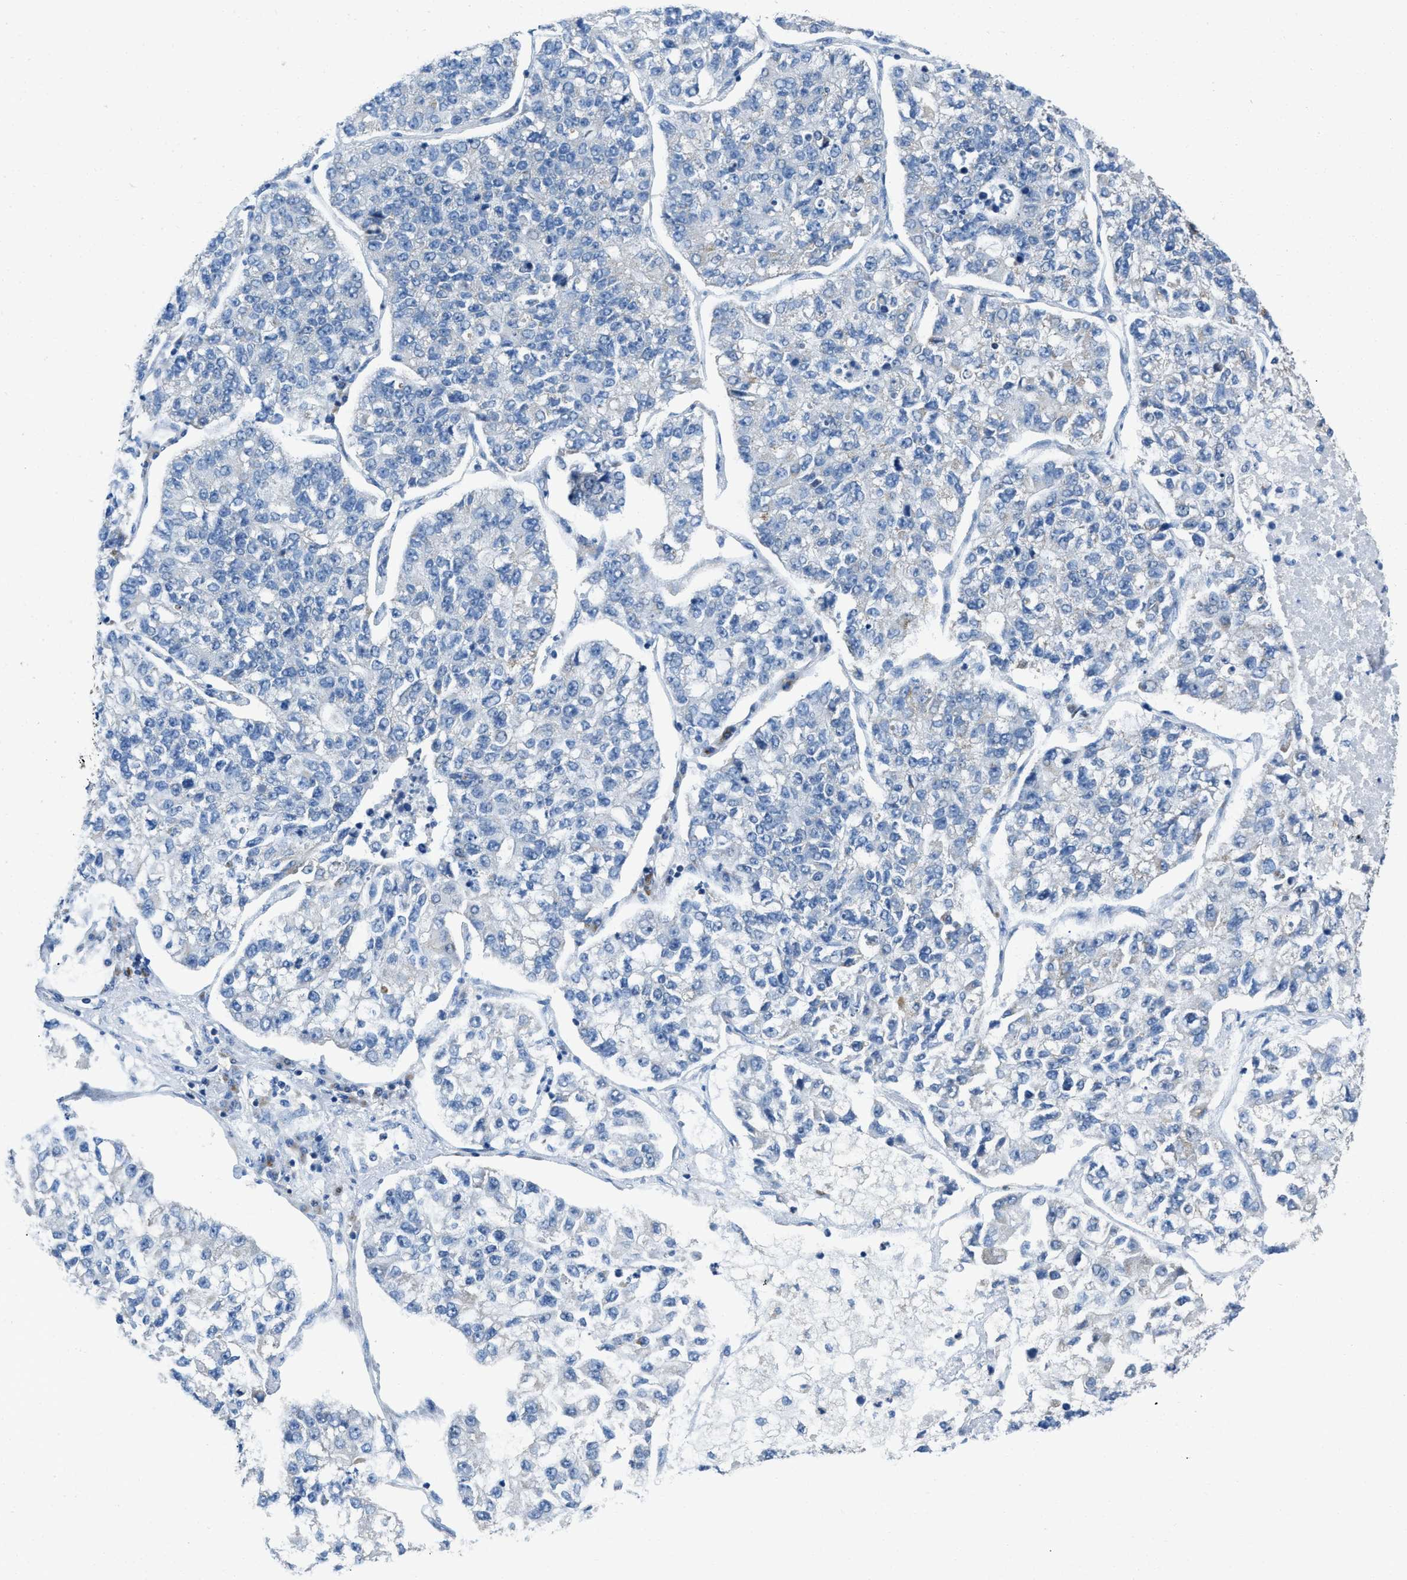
{"staining": {"intensity": "negative", "quantity": "none", "location": "none"}, "tissue": "lung cancer", "cell_type": "Tumor cells", "image_type": "cancer", "snomed": [{"axis": "morphology", "description": "Adenocarcinoma, NOS"}, {"axis": "topography", "description": "Lung"}], "caption": "This is a micrograph of immunohistochemistry staining of lung cancer (adenocarcinoma), which shows no expression in tumor cells.", "gene": "ETFB", "patient": {"sex": "male", "age": 49}}